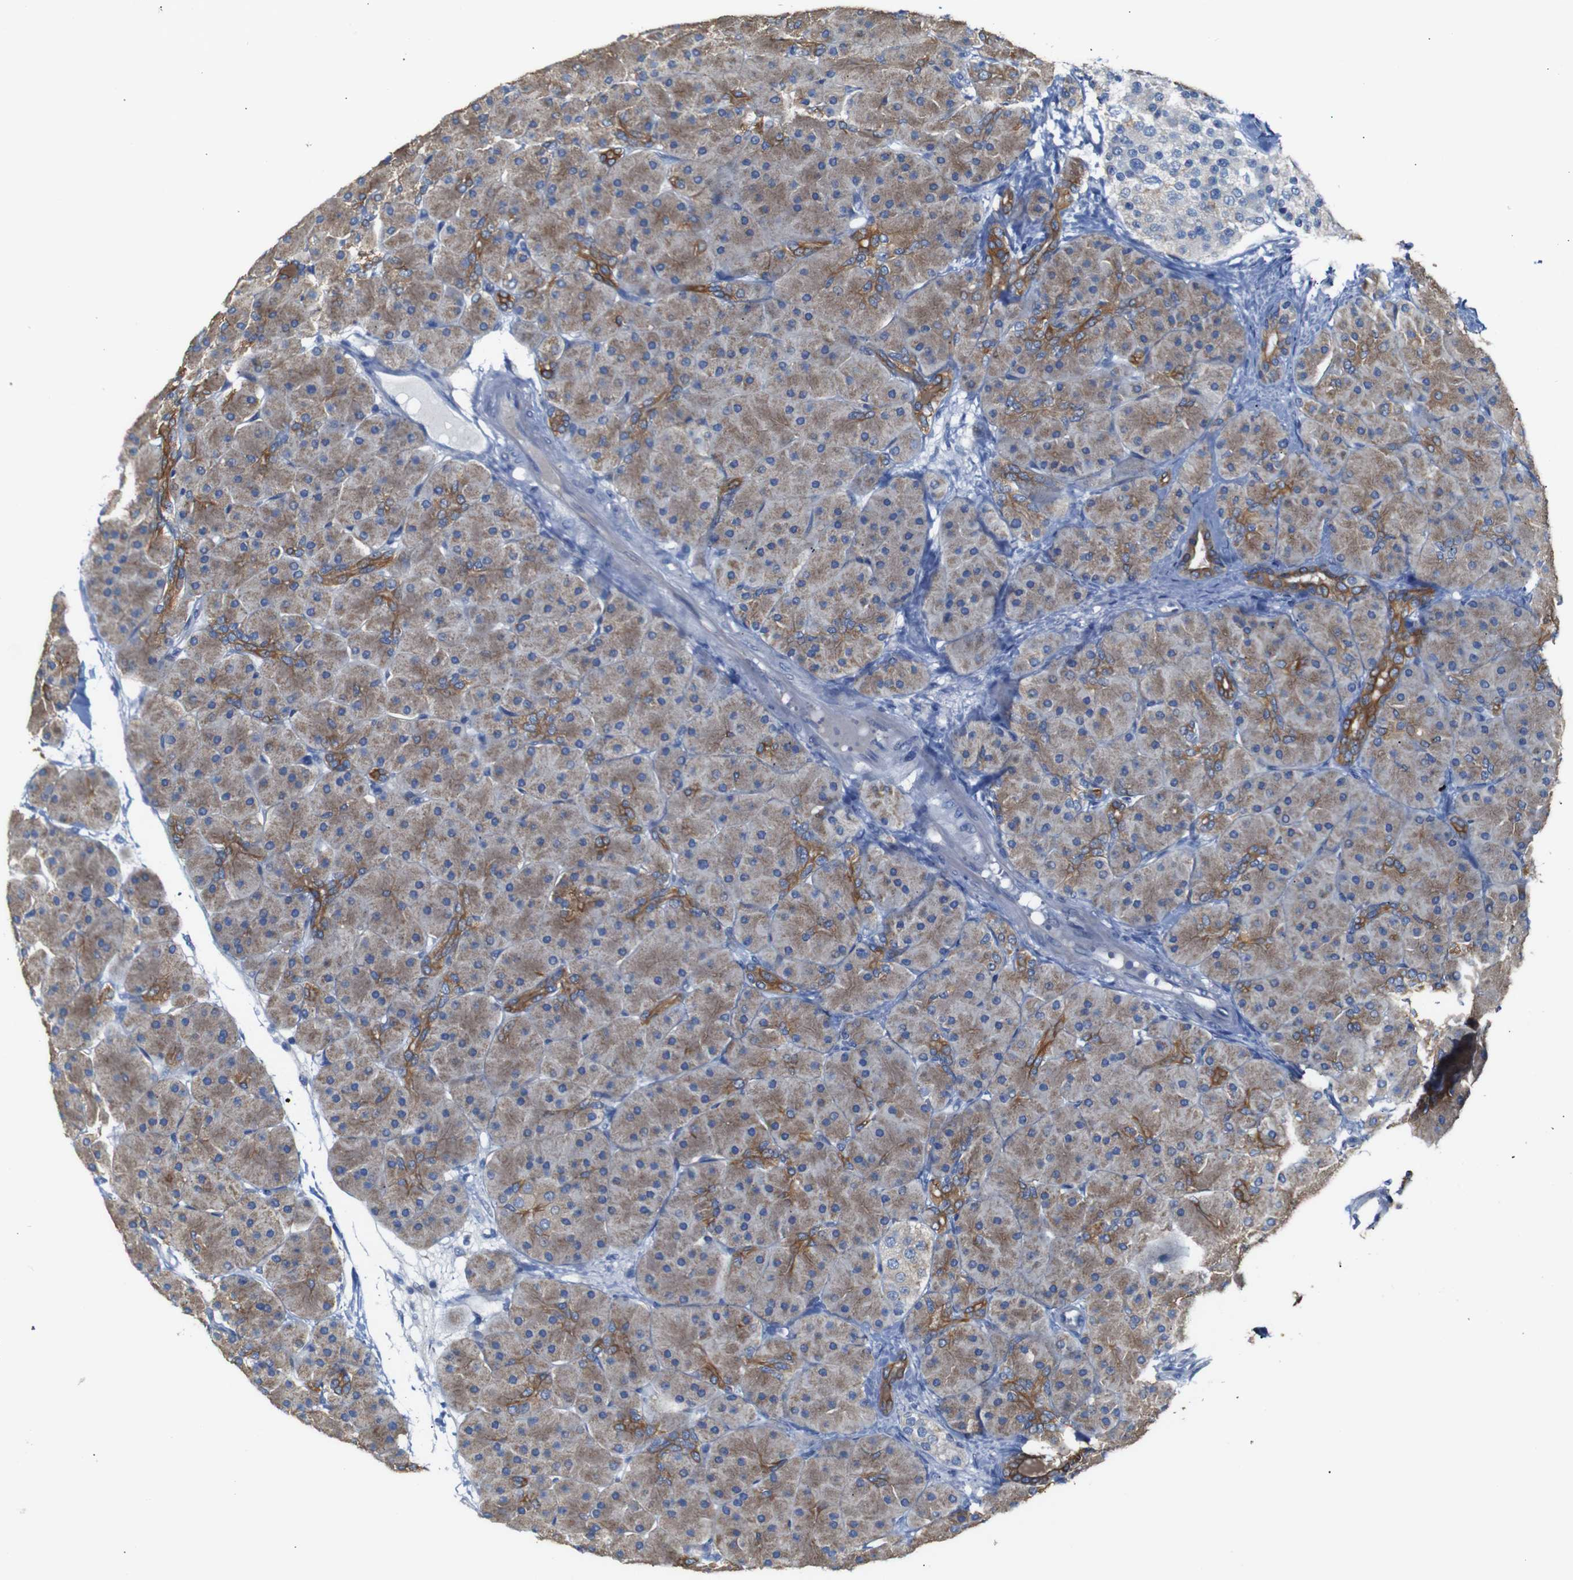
{"staining": {"intensity": "moderate", "quantity": ">75%", "location": "cytoplasmic/membranous"}, "tissue": "pancreas", "cell_type": "Exocrine glandular cells", "image_type": "normal", "snomed": [{"axis": "morphology", "description": "Normal tissue, NOS"}, {"axis": "topography", "description": "Pancreas"}], "caption": "Exocrine glandular cells show moderate cytoplasmic/membranous expression in about >75% of cells in unremarkable pancreas.", "gene": "ALOX15", "patient": {"sex": "male", "age": 66}}